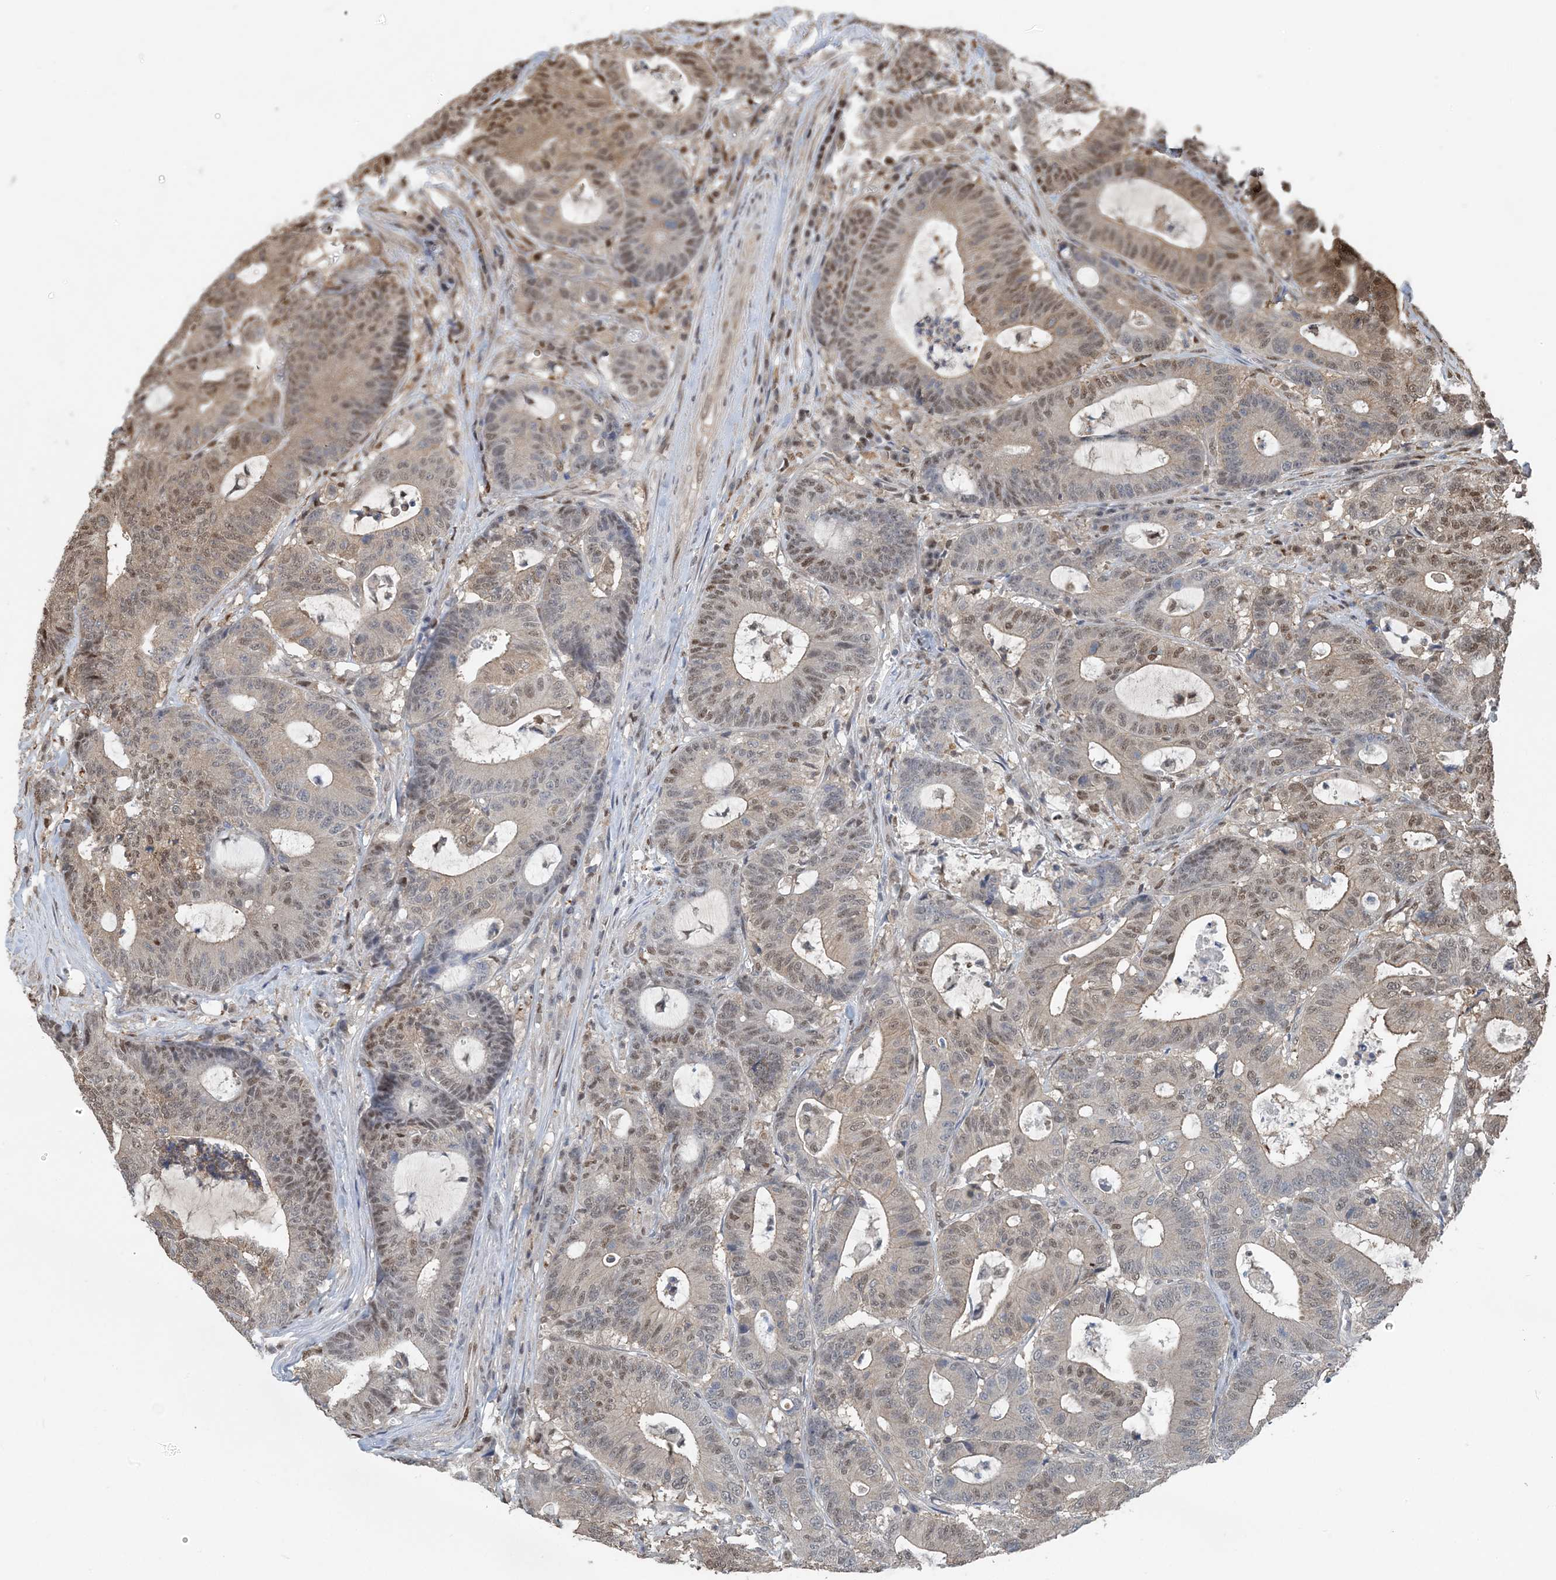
{"staining": {"intensity": "moderate", "quantity": ">75%", "location": "cytoplasmic/membranous,nuclear"}, "tissue": "colorectal cancer", "cell_type": "Tumor cells", "image_type": "cancer", "snomed": [{"axis": "morphology", "description": "Adenocarcinoma, NOS"}, {"axis": "topography", "description": "Colon"}], "caption": "The micrograph exhibits staining of colorectal adenocarcinoma, revealing moderate cytoplasmic/membranous and nuclear protein staining (brown color) within tumor cells.", "gene": "HIKESHI", "patient": {"sex": "female", "age": 84}}